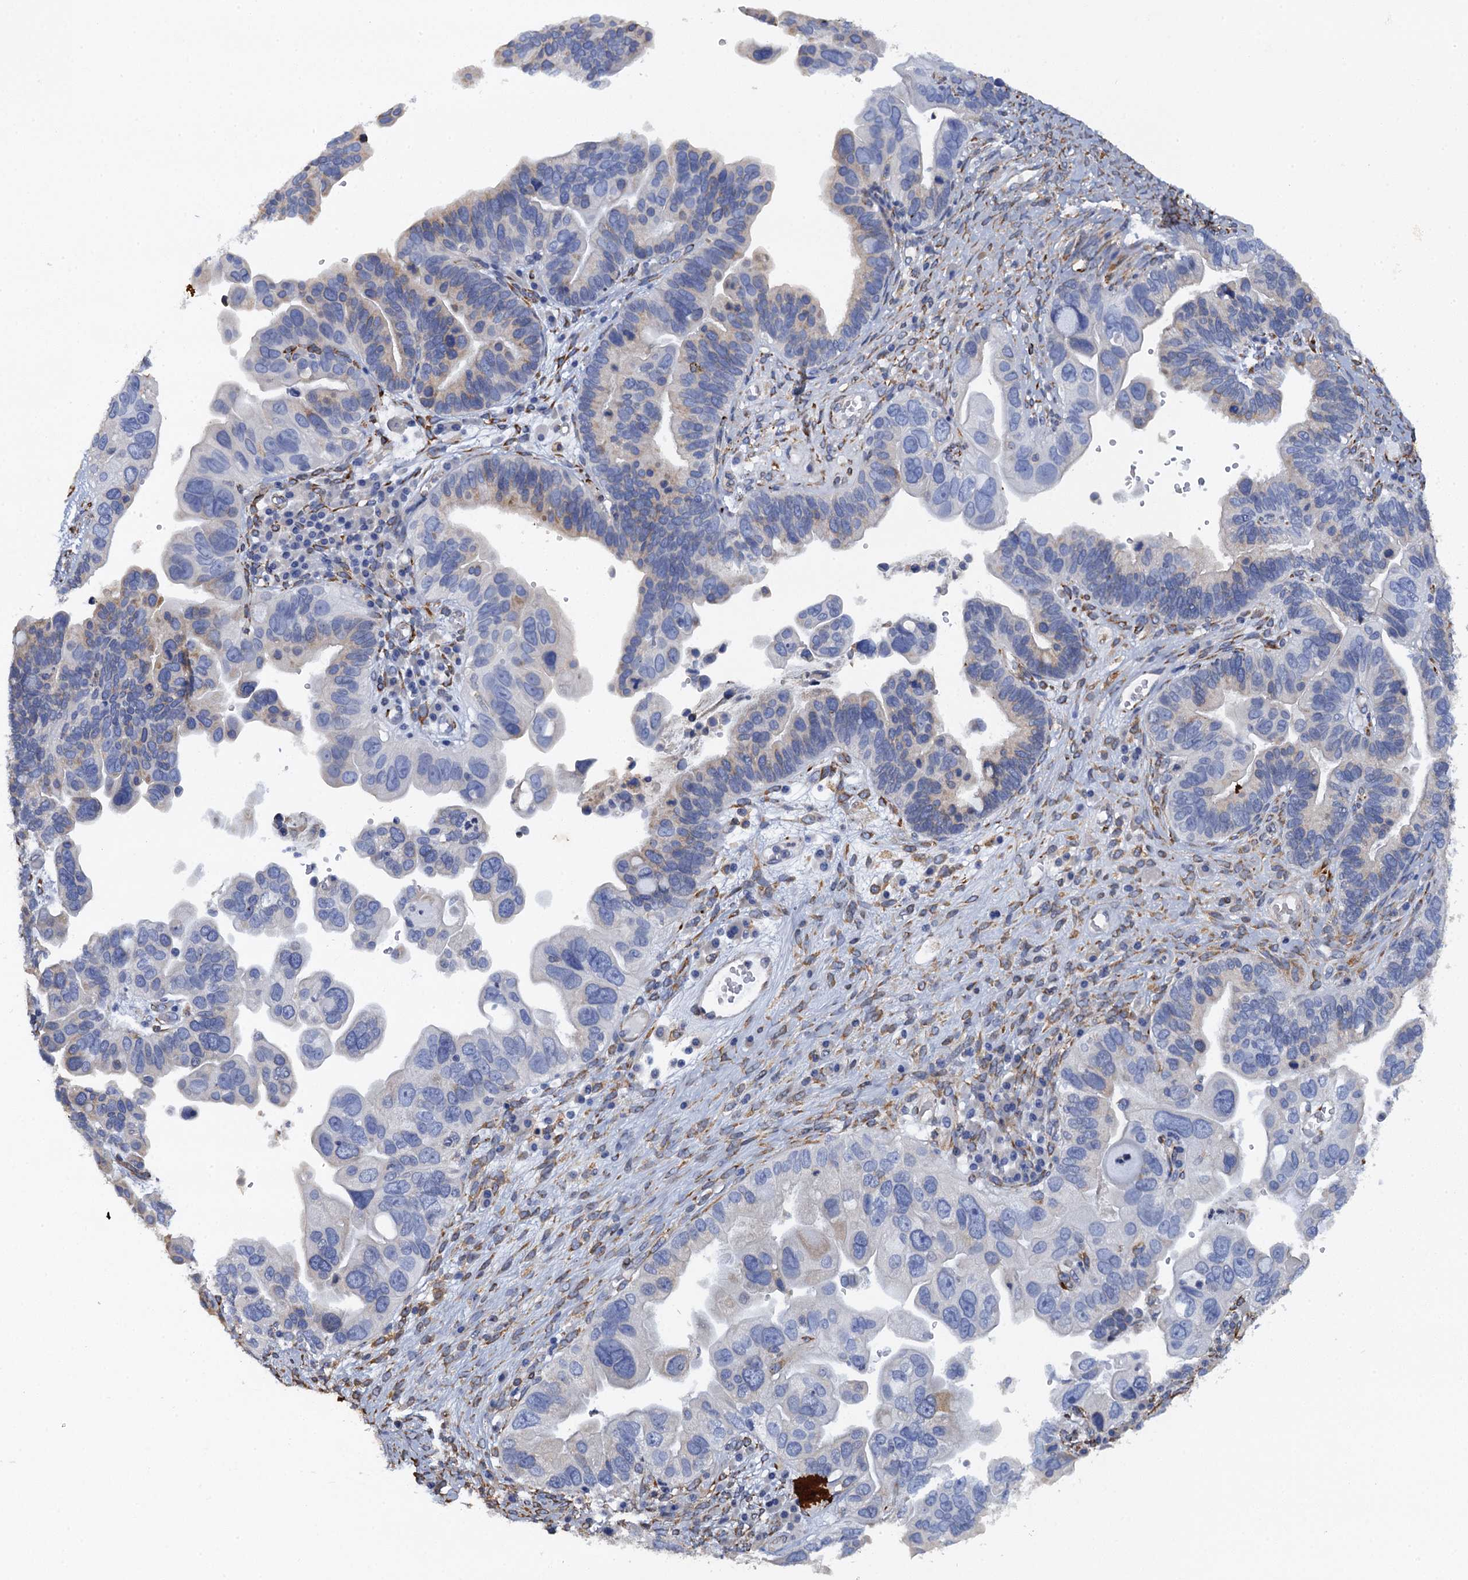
{"staining": {"intensity": "weak", "quantity": "<25%", "location": "cytoplasmic/membranous"}, "tissue": "ovarian cancer", "cell_type": "Tumor cells", "image_type": "cancer", "snomed": [{"axis": "morphology", "description": "Cystadenocarcinoma, serous, NOS"}, {"axis": "topography", "description": "Ovary"}], "caption": "This is an IHC histopathology image of ovarian cancer (serous cystadenocarcinoma). There is no staining in tumor cells.", "gene": "POGLUT3", "patient": {"sex": "female", "age": 56}}